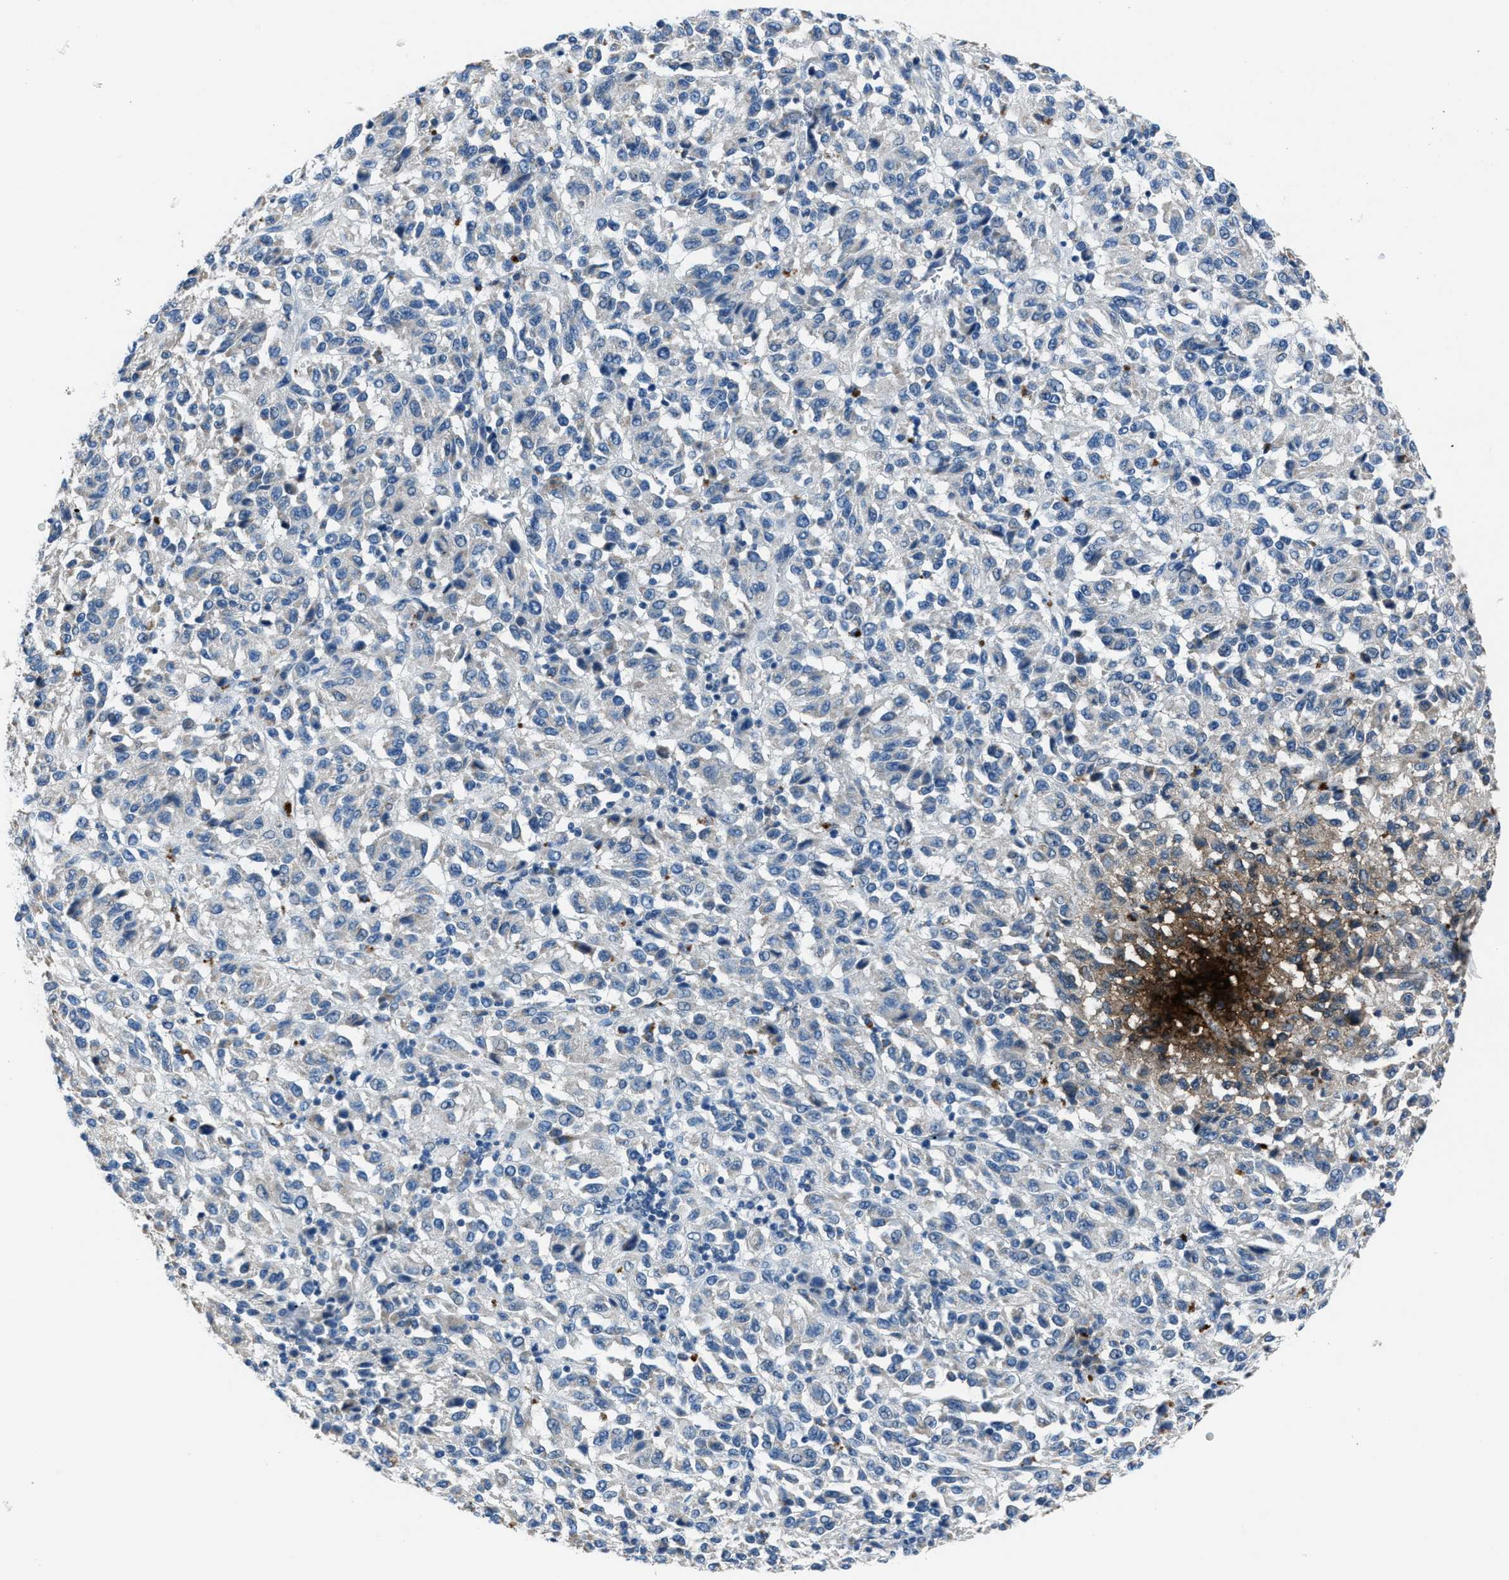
{"staining": {"intensity": "negative", "quantity": "none", "location": "none"}, "tissue": "melanoma", "cell_type": "Tumor cells", "image_type": "cancer", "snomed": [{"axis": "morphology", "description": "Malignant melanoma, Metastatic site"}, {"axis": "topography", "description": "Lung"}], "caption": "IHC of human melanoma demonstrates no staining in tumor cells.", "gene": "ADAM2", "patient": {"sex": "male", "age": 64}}